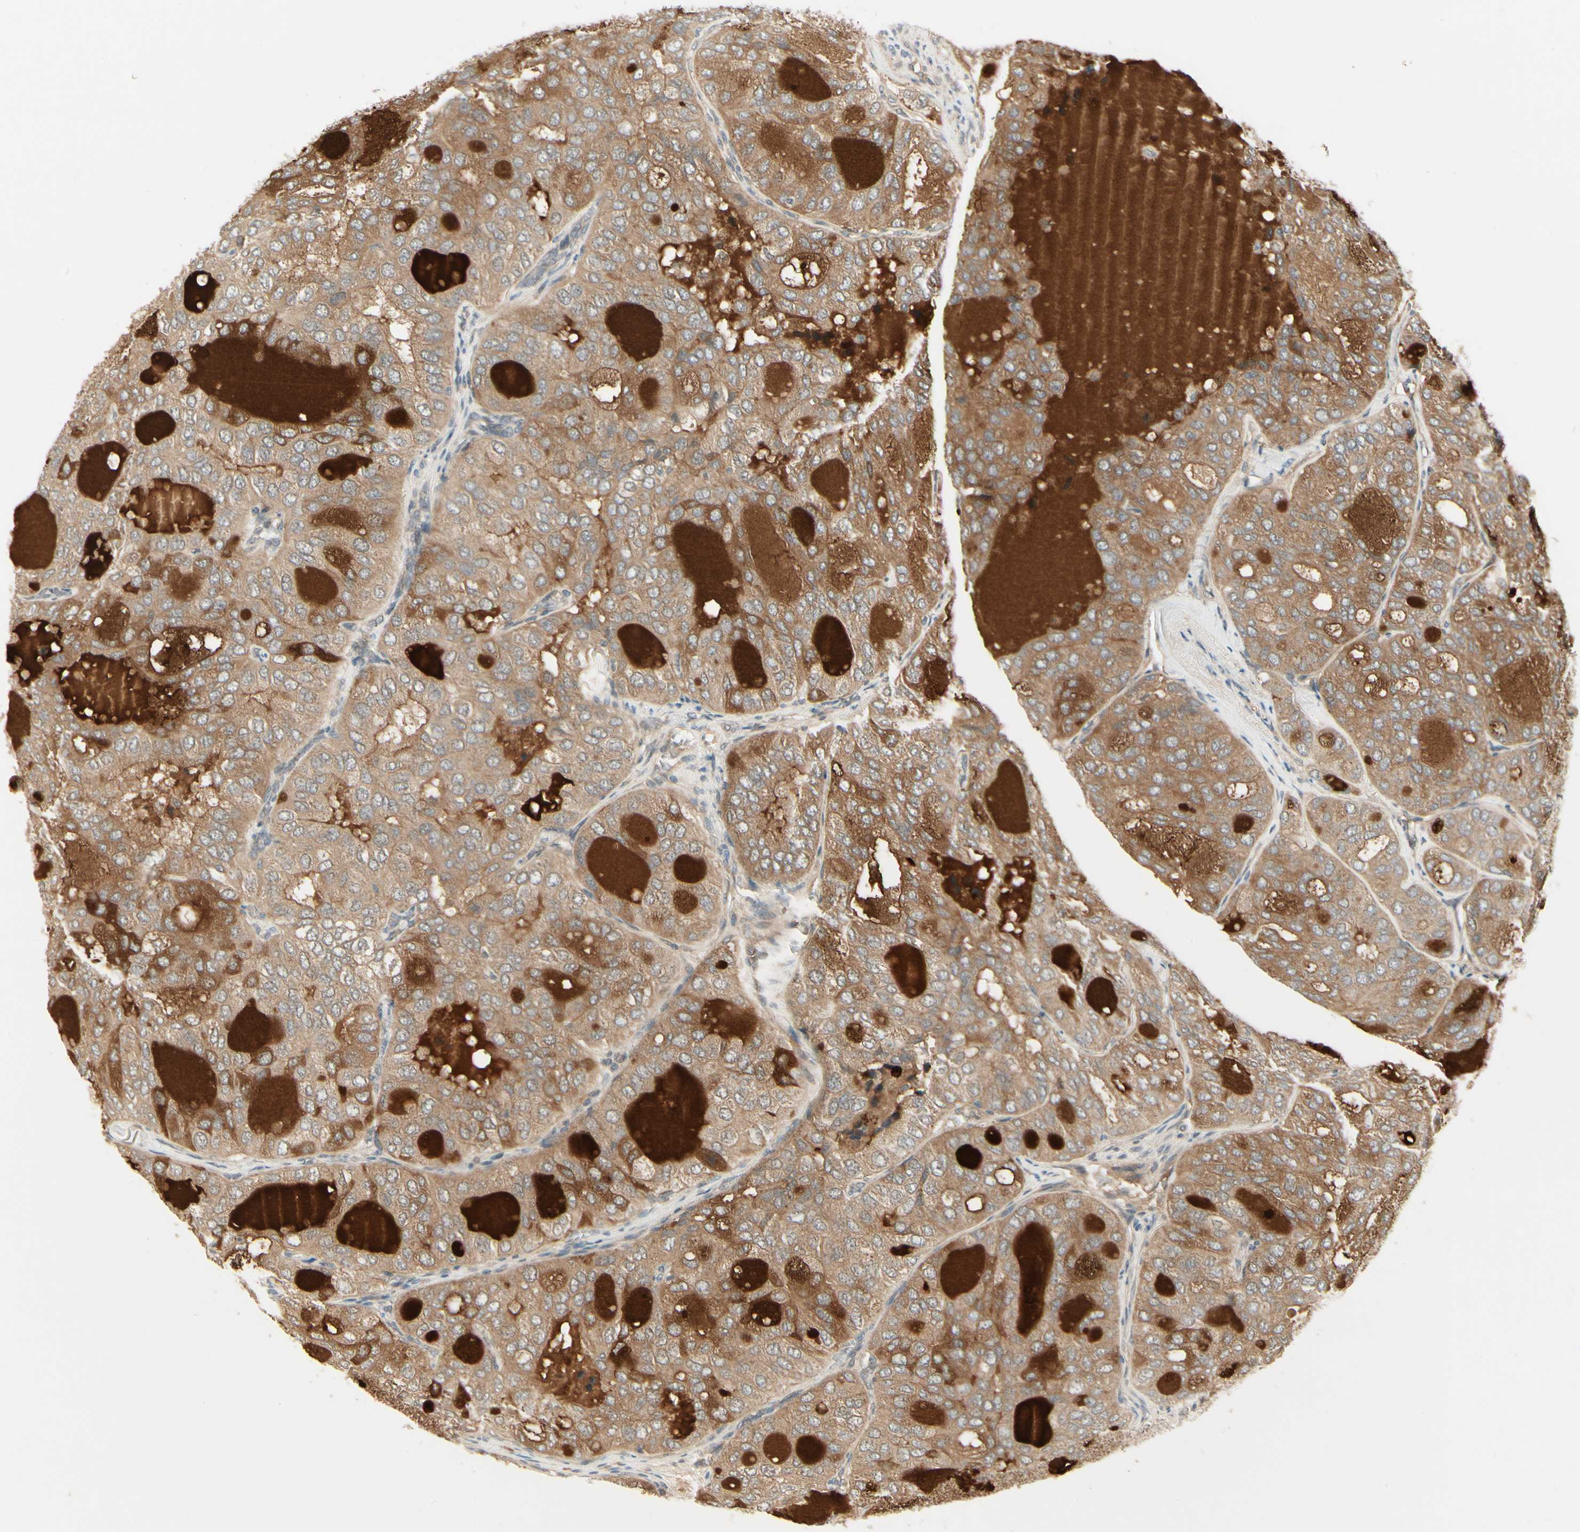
{"staining": {"intensity": "strong", "quantity": ">75%", "location": "cytoplasmic/membranous"}, "tissue": "thyroid cancer", "cell_type": "Tumor cells", "image_type": "cancer", "snomed": [{"axis": "morphology", "description": "Follicular adenoma carcinoma, NOS"}, {"axis": "topography", "description": "Thyroid gland"}], "caption": "Thyroid cancer (follicular adenoma carcinoma) was stained to show a protein in brown. There is high levels of strong cytoplasmic/membranous expression in approximately >75% of tumor cells.", "gene": "EPHB3", "patient": {"sex": "male", "age": 75}}